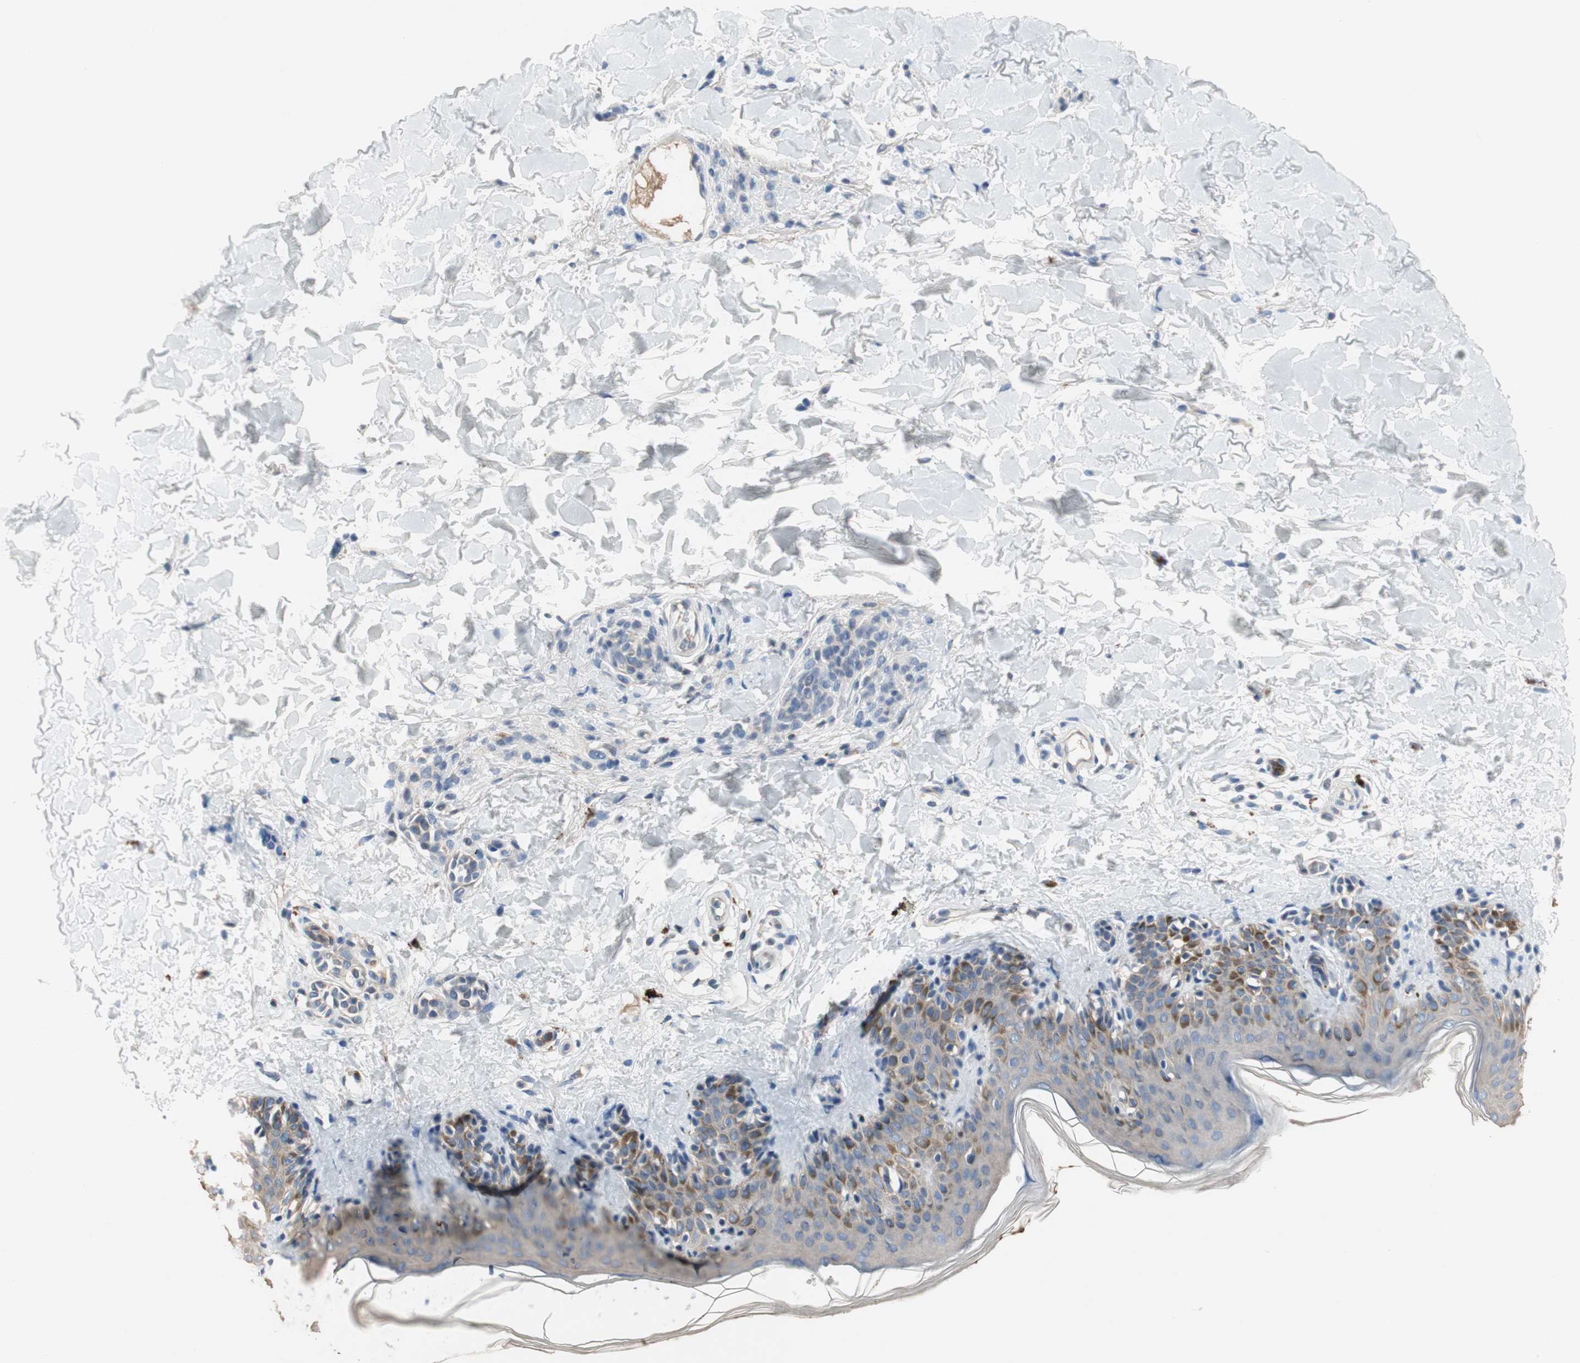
{"staining": {"intensity": "negative", "quantity": "none", "location": "none"}, "tissue": "skin", "cell_type": "Fibroblasts", "image_type": "normal", "snomed": [{"axis": "morphology", "description": "Normal tissue, NOS"}, {"axis": "topography", "description": "Skin"}], "caption": "Immunohistochemistry of normal human skin demonstrates no staining in fibroblasts. Brightfield microscopy of immunohistochemistry (IHC) stained with DAB (3,3'-diaminobenzidine) (brown) and hematoxylin (blue), captured at high magnification.", "gene": "ALPL", "patient": {"sex": "male", "age": 16}}